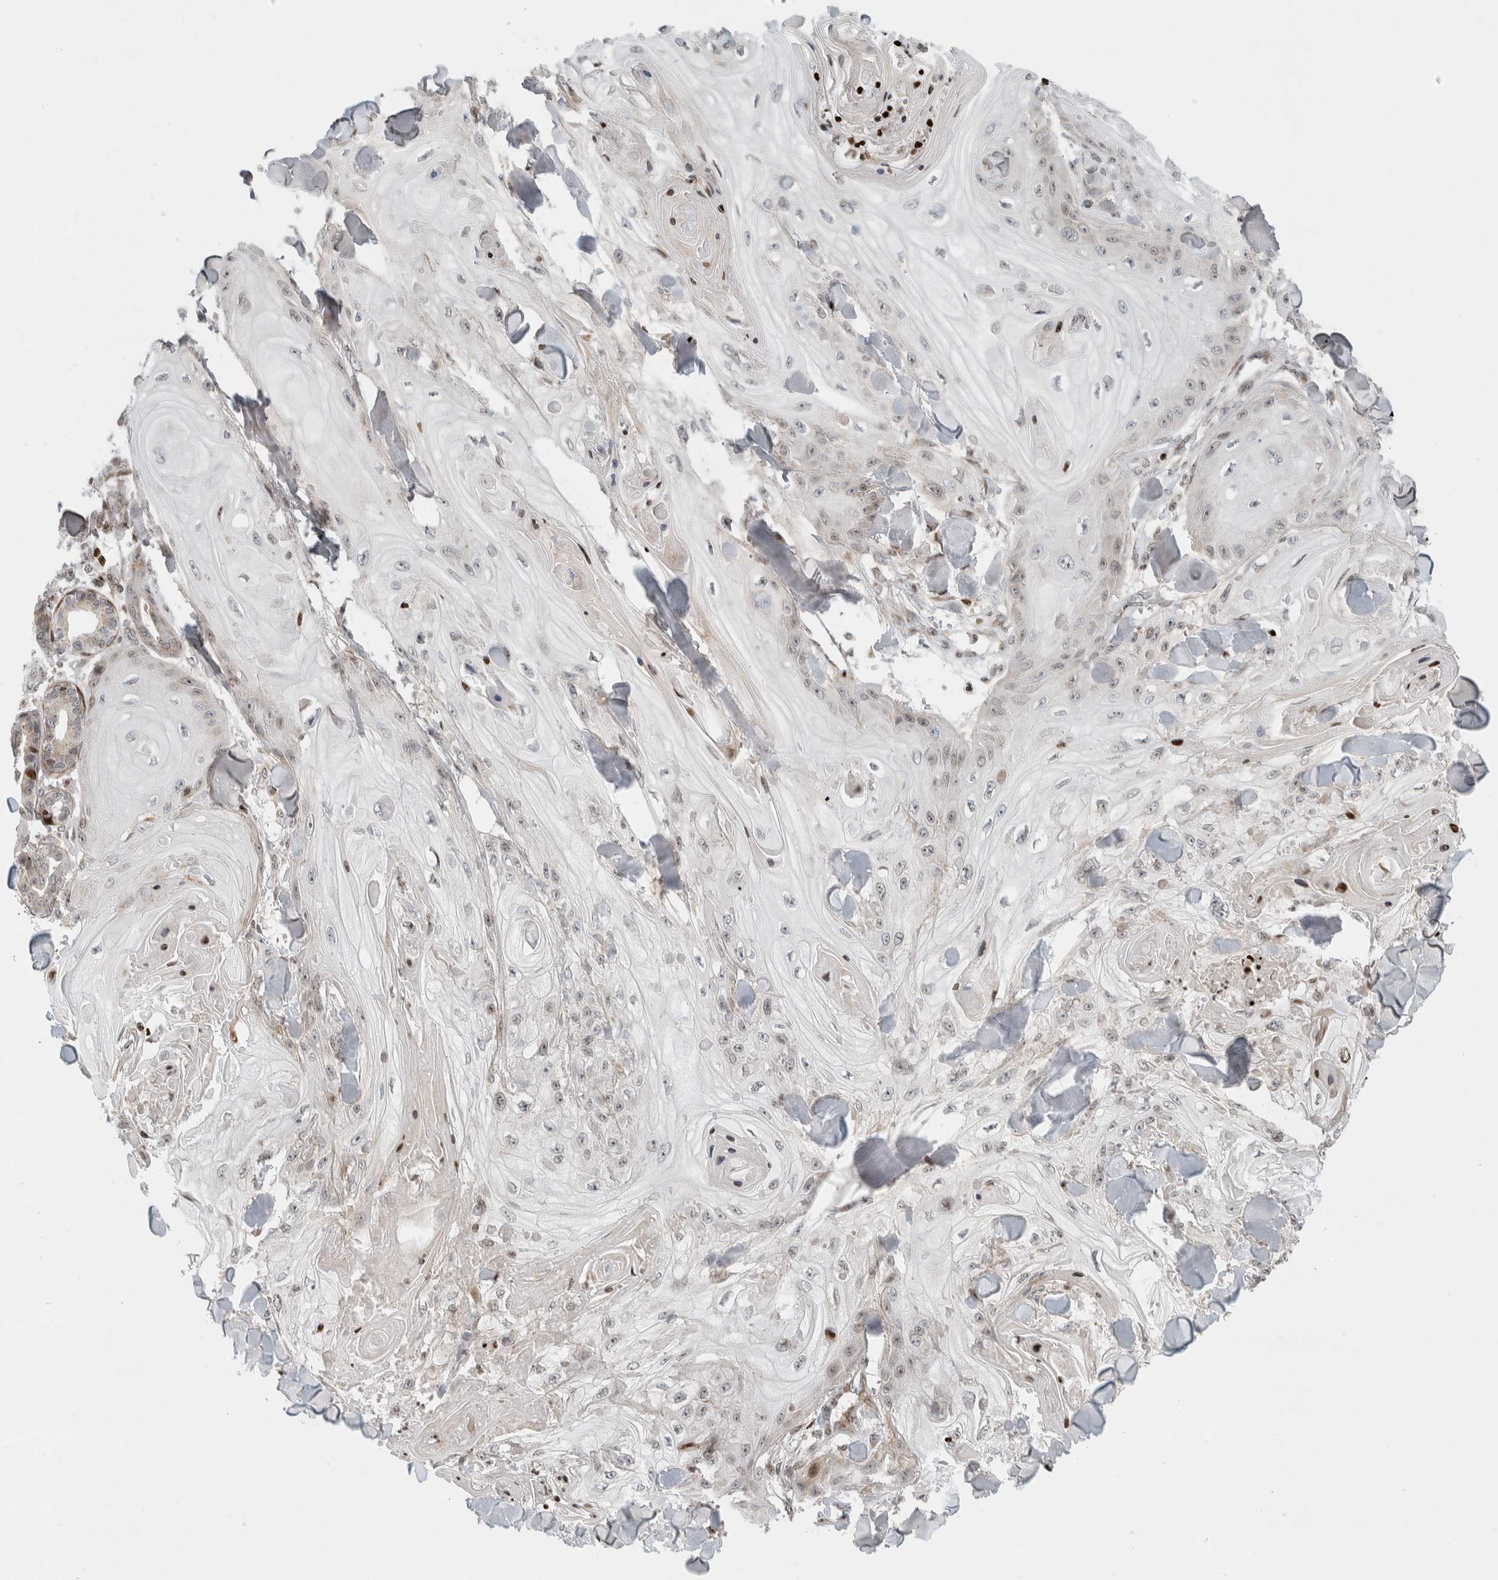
{"staining": {"intensity": "negative", "quantity": "none", "location": "none"}, "tissue": "skin cancer", "cell_type": "Tumor cells", "image_type": "cancer", "snomed": [{"axis": "morphology", "description": "Squamous cell carcinoma, NOS"}, {"axis": "topography", "description": "Skin"}], "caption": "This micrograph is of squamous cell carcinoma (skin) stained with immunohistochemistry (IHC) to label a protein in brown with the nuclei are counter-stained blue. There is no staining in tumor cells. The staining was performed using DAB (3,3'-diaminobenzidine) to visualize the protein expression in brown, while the nuclei were stained in blue with hematoxylin (Magnification: 20x).", "gene": "GINS4", "patient": {"sex": "male", "age": 74}}